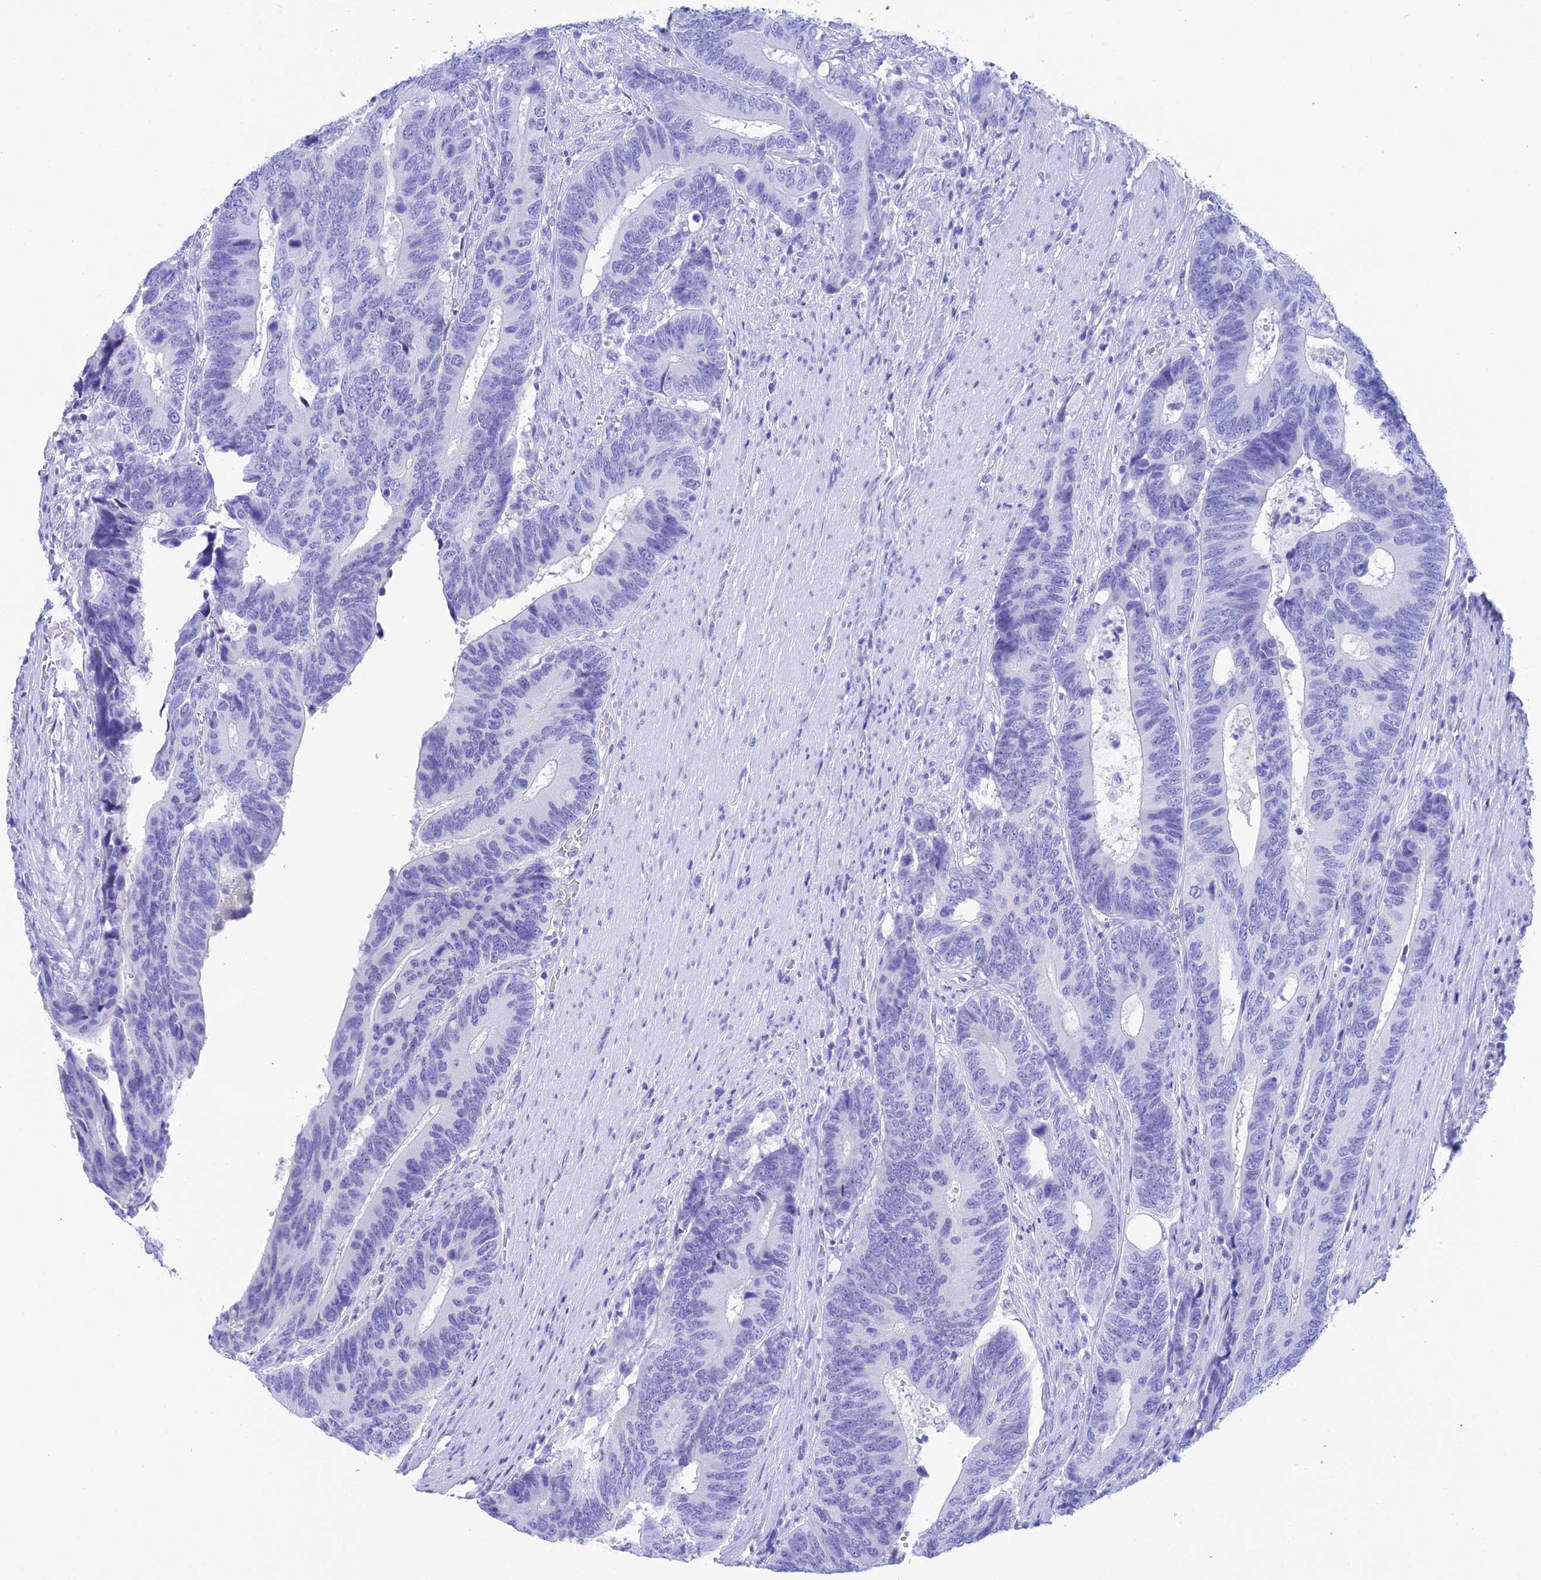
{"staining": {"intensity": "negative", "quantity": "none", "location": "none"}, "tissue": "colorectal cancer", "cell_type": "Tumor cells", "image_type": "cancer", "snomed": [{"axis": "morphology", "description": "Adenocarcinoma, NOS"}, {"axis": "topography", "description": "Colon"}], "caption": "There is no significant staining in tumor cells of adenocarcinoma (colorectal).", "gene": "REG1A", "patient": {"sex": "male", "age": 87}}